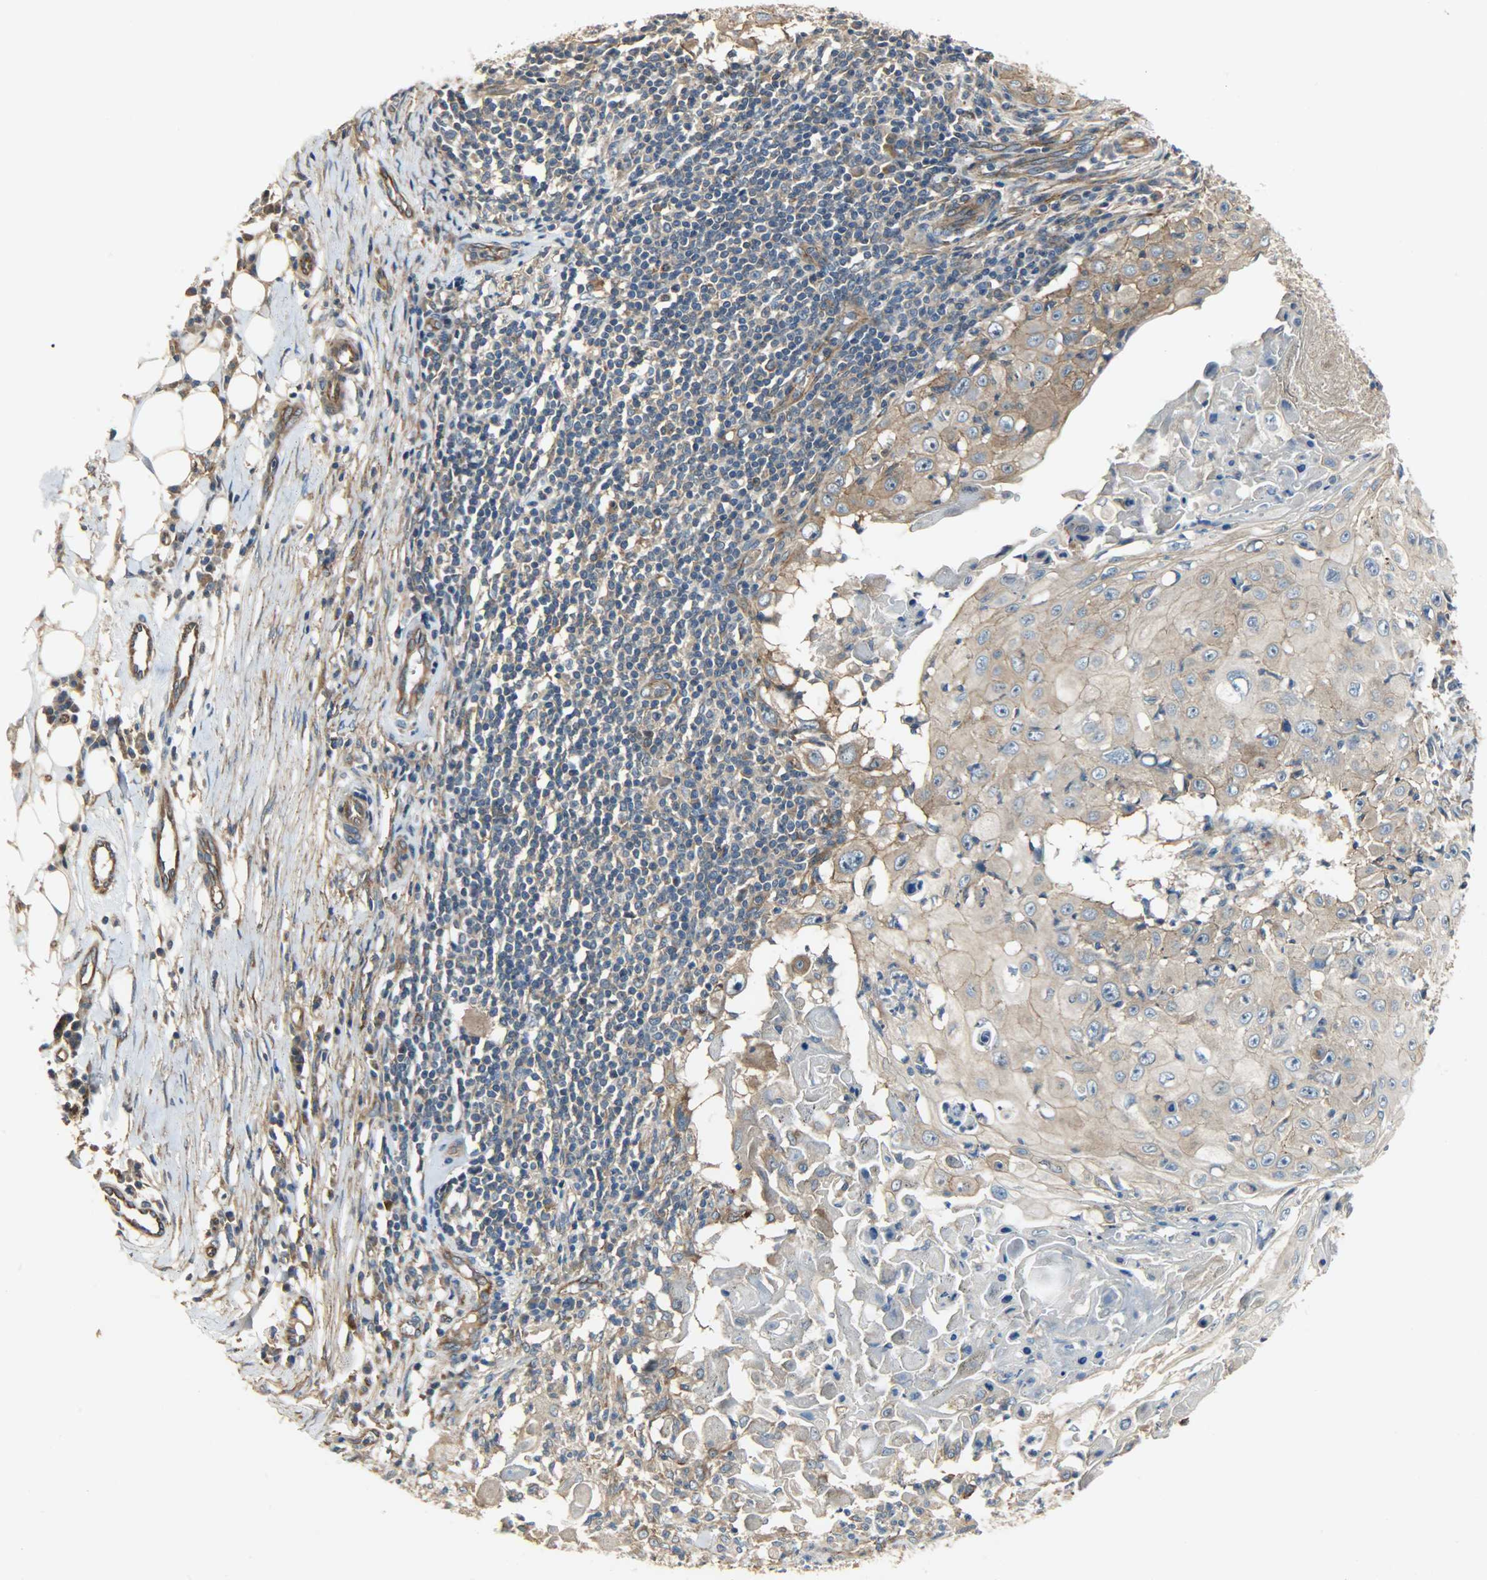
{"staining": {"intensity": "weak", "quantity": ">75%", "location": "cytoplasmic/membranous"}, "tissue": "skin cancer", "cell_type": "Tumor cells", "image_type": "cancer", "snomed": [{"axis": "morphology", "description": "Squamous cell carcinoma, NOS"}, {"axis": "topography", "description": "Skin"}], "caption": "Weak cytoplasmic/membranous protein expression is identified in about >75% of tumor cells in skin cancer. Immunohistochemistry (ihc) stains the protein of interest in brown and the nuclei are stained blue.", "gene": "KIAA1217", "patient": {"sex": "male", "age": 86}}